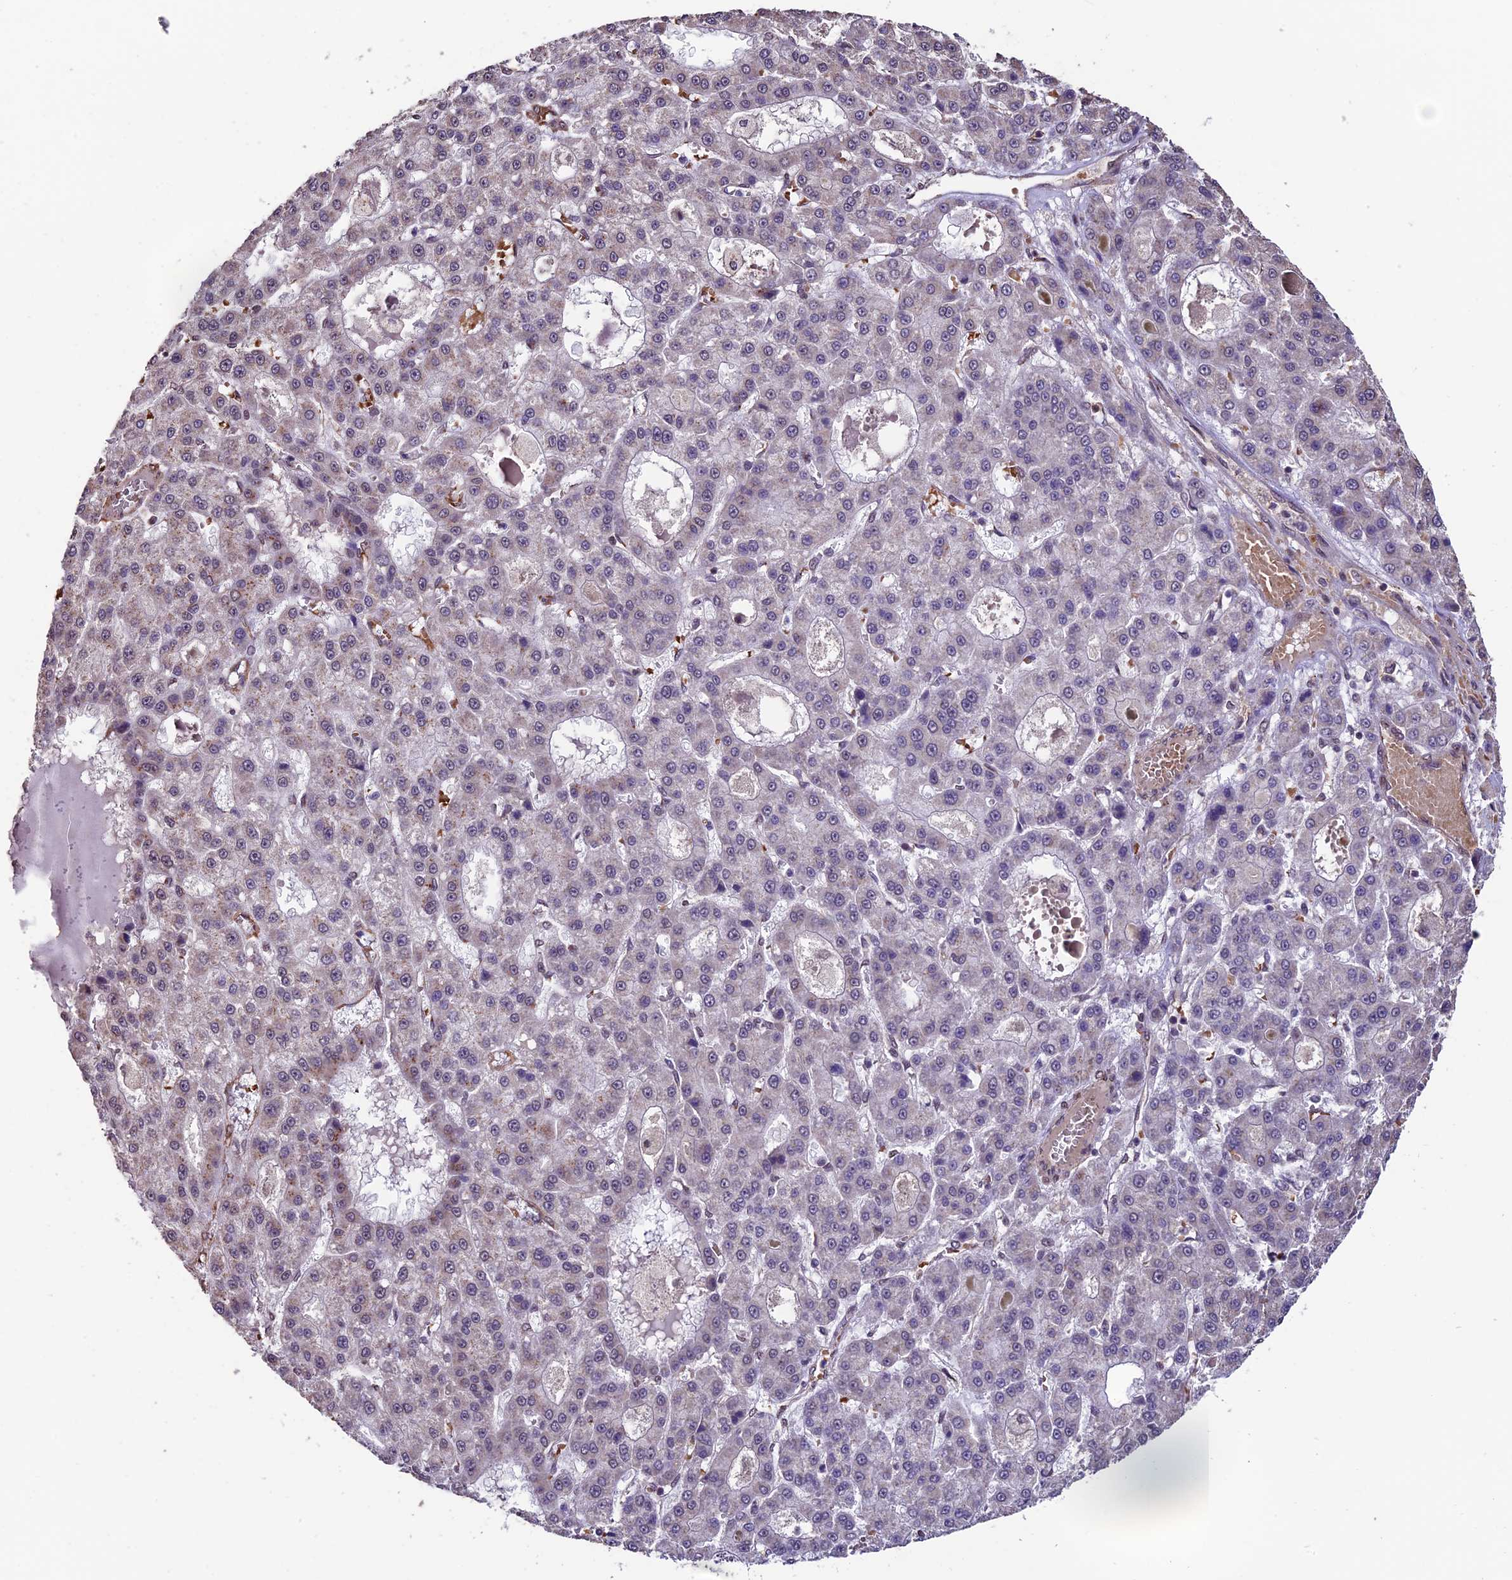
{"staining": {"intensity": "weak", "quantity": "<25%", "location": "cytoplasmic/membranous,nuclear"}, "tissue": "liver cancer", "cell_type": "Tumor cells", "image_type": "cancer", "snomed": [{"axis": "morphology", "description": "Carcinoma, Hepatocellular, NOS"}, {"axis": "topography", "description": "Liver"}], "caption": "Protein analysis of liver hepatocellular carcinoma exhibits no significant expression in tumor cells. The staining is performed using DAB brown chromogen with nuclei counter-stained in using hematoxylin.", "gene": "CABIN1", "patient": {"sex": "male", "age": 70}}